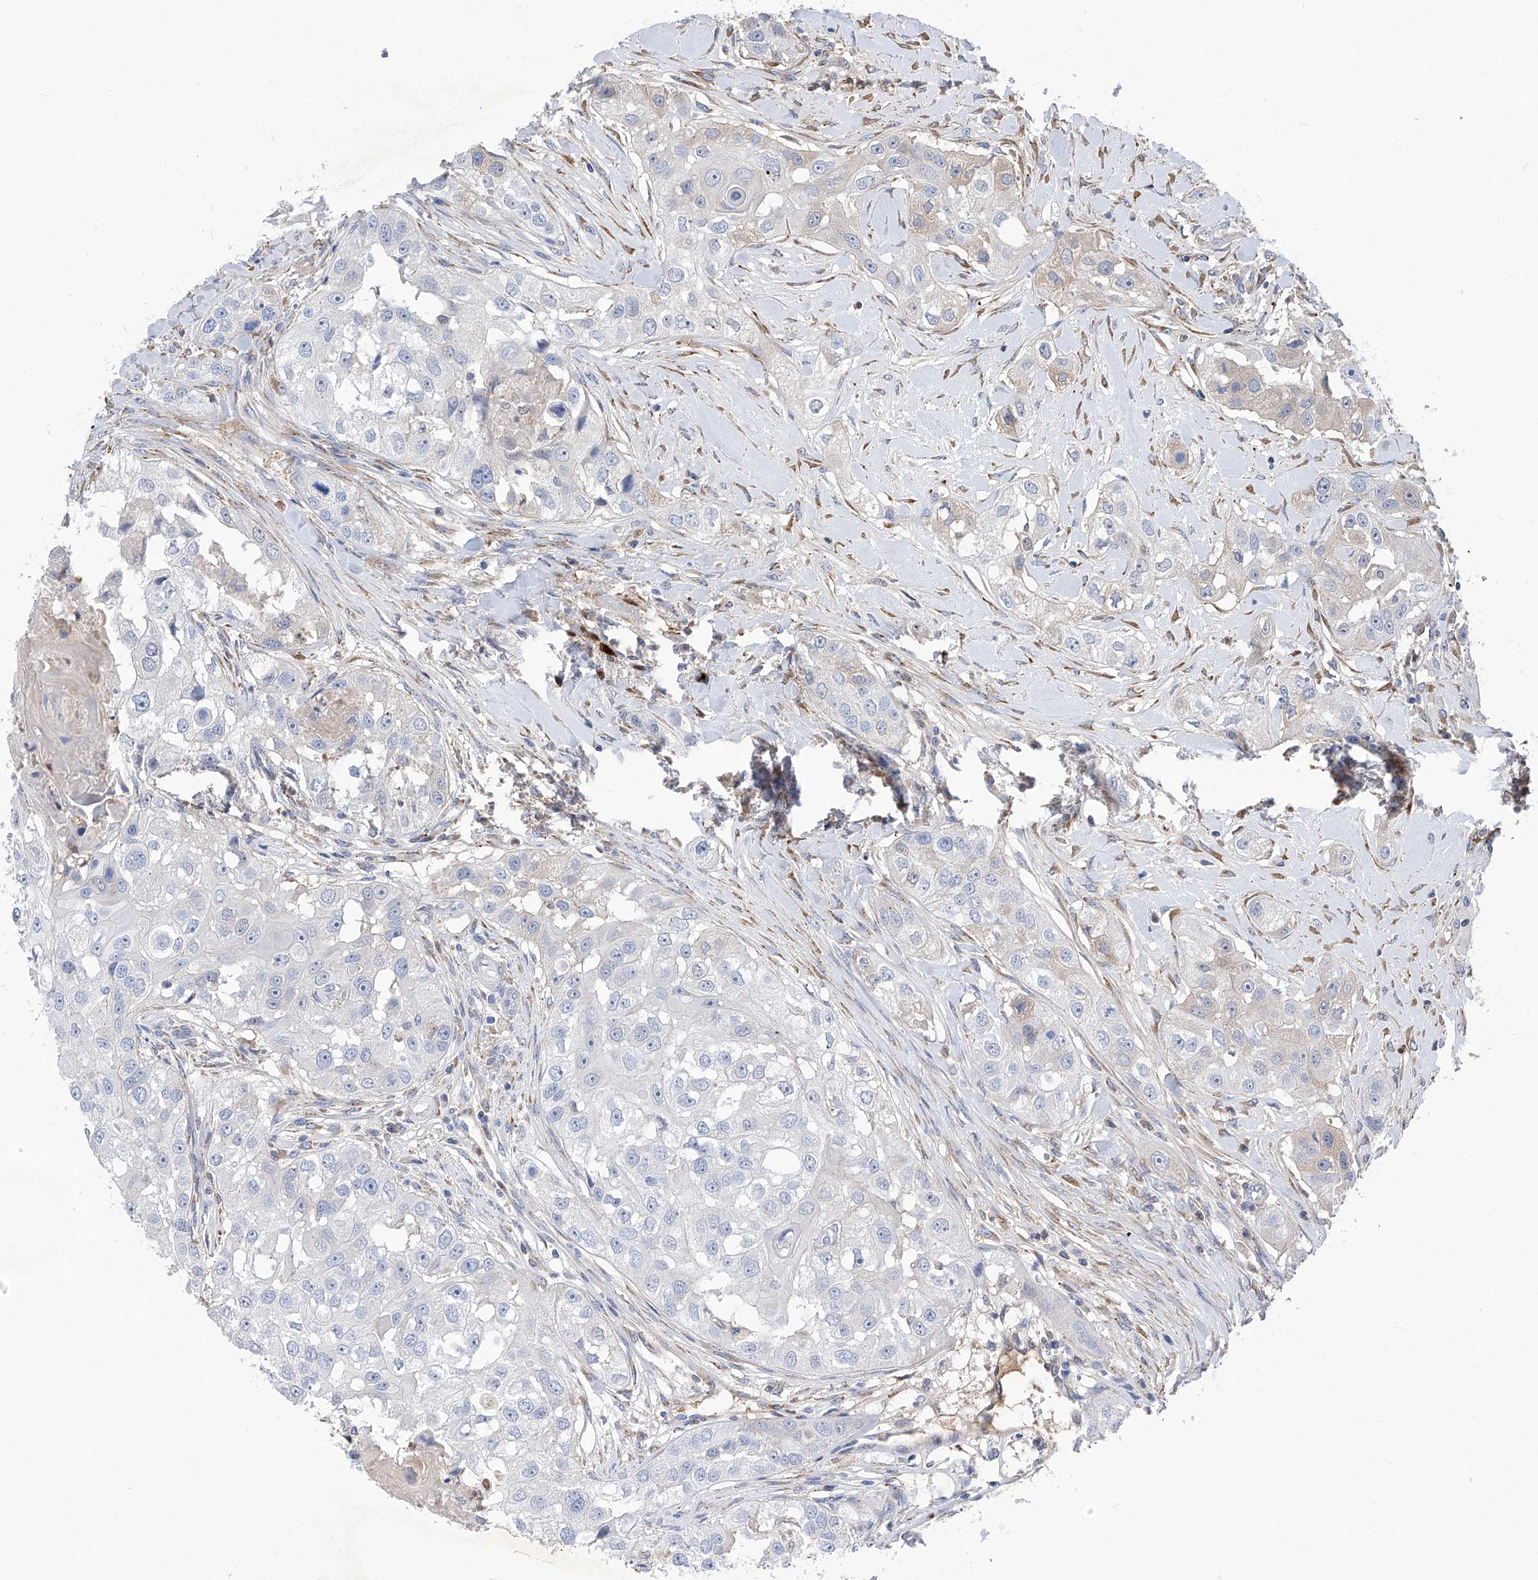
{"staining": {"intensity": "negative", "quantity": "none", "location": "none"}, "tissue": "head and neck cancer", "cell_type": "Tumor cells", "image_type": "cancer", "snomed": [{"axis": "morphology", "description": "Normal tissue, NOS"}, {"axis": "morphology", "description": "Squamous cell carcinoma, NOS"}, {"axis": "topography", "description": "Skeletal muscle"}, {"axis": "topography", "description": "Head-Neck"}], "caption": "Immunohistochemistry image of neoplastic tissue: head and neck cancer stained with DAB (3,3'-diaminobenzidine) demonstrates no significant protein staining in tumor cells.", "gene": "PHF20", "patient": {"sex": "male", "age": 51}}